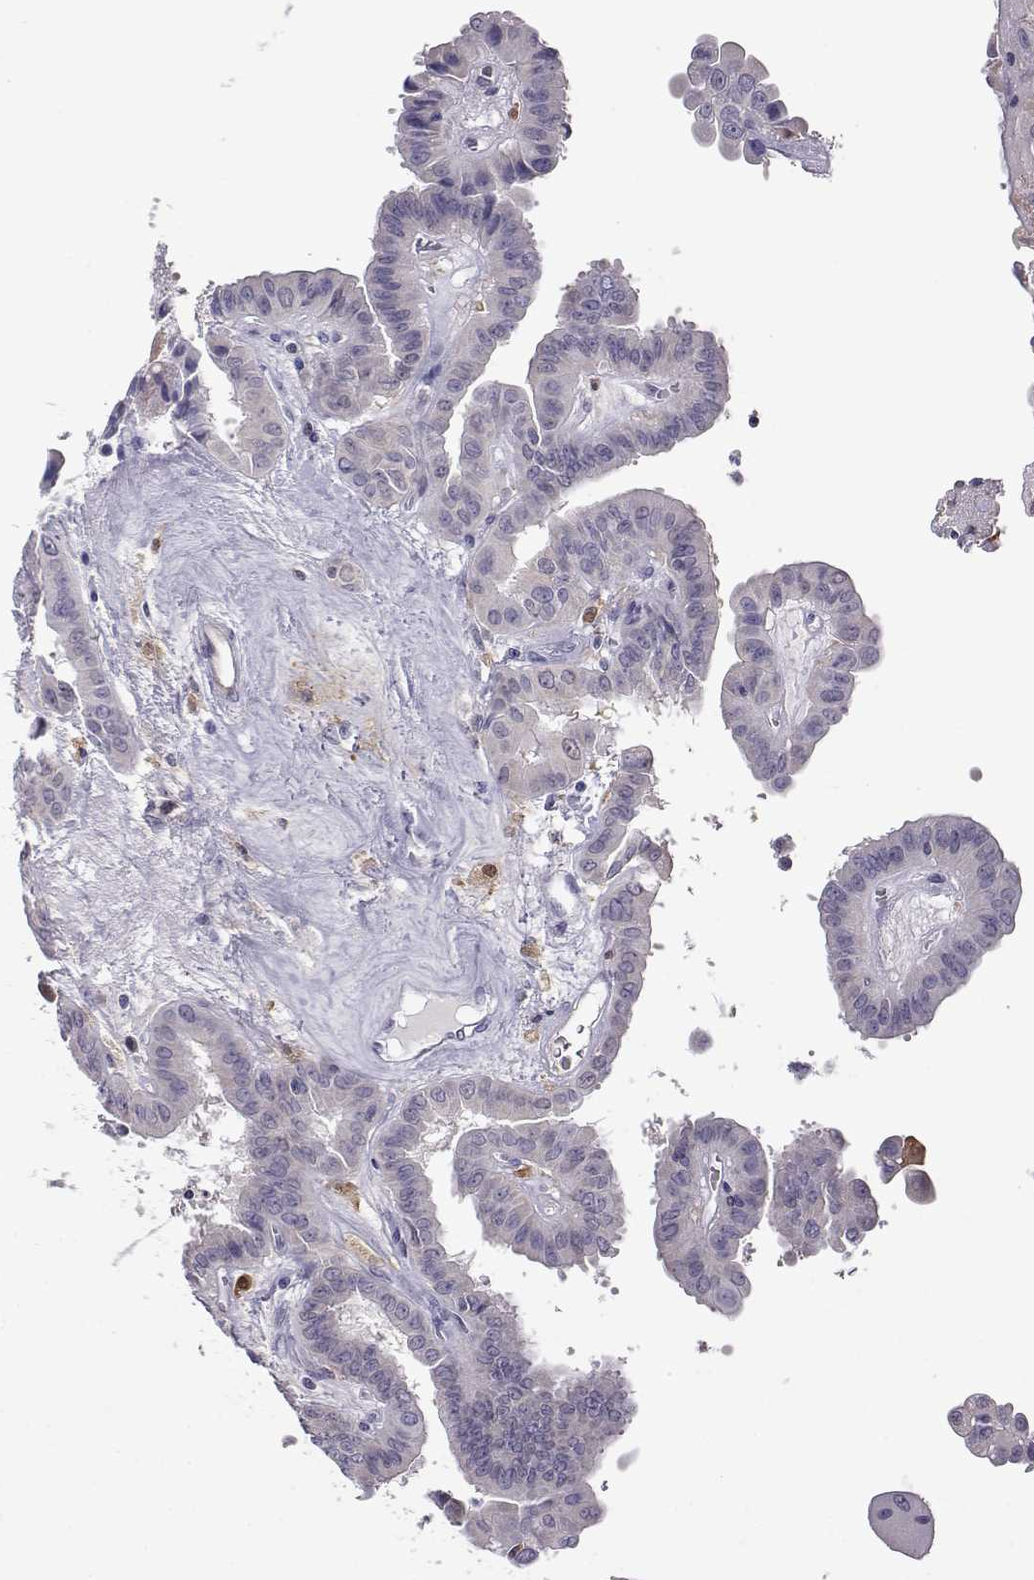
{"staining": {"intensity": "negative", "quantity": "none", "location": "none"}, "tissue": "thyroid cancer", "cell_type": "Tumor cells", "image_type": "cancer", "snomed": [{"axis": "morphology", "description": "Papillary adenocarcinoma, NOS"}, {"axis": "topography", "description": "Thyroid gland"}], "caption": "High magnification brightfield microscopy of thyroid cancer (papillary adenocarcinoma) stained with DAB (3,3'-diaminobenzidine) (brown) and counterstained with hematoxylin (blue): tumor cells show no significant positivity.", "gene": "AKR1B1", "patient": {"sex": "female", "age": 37}}